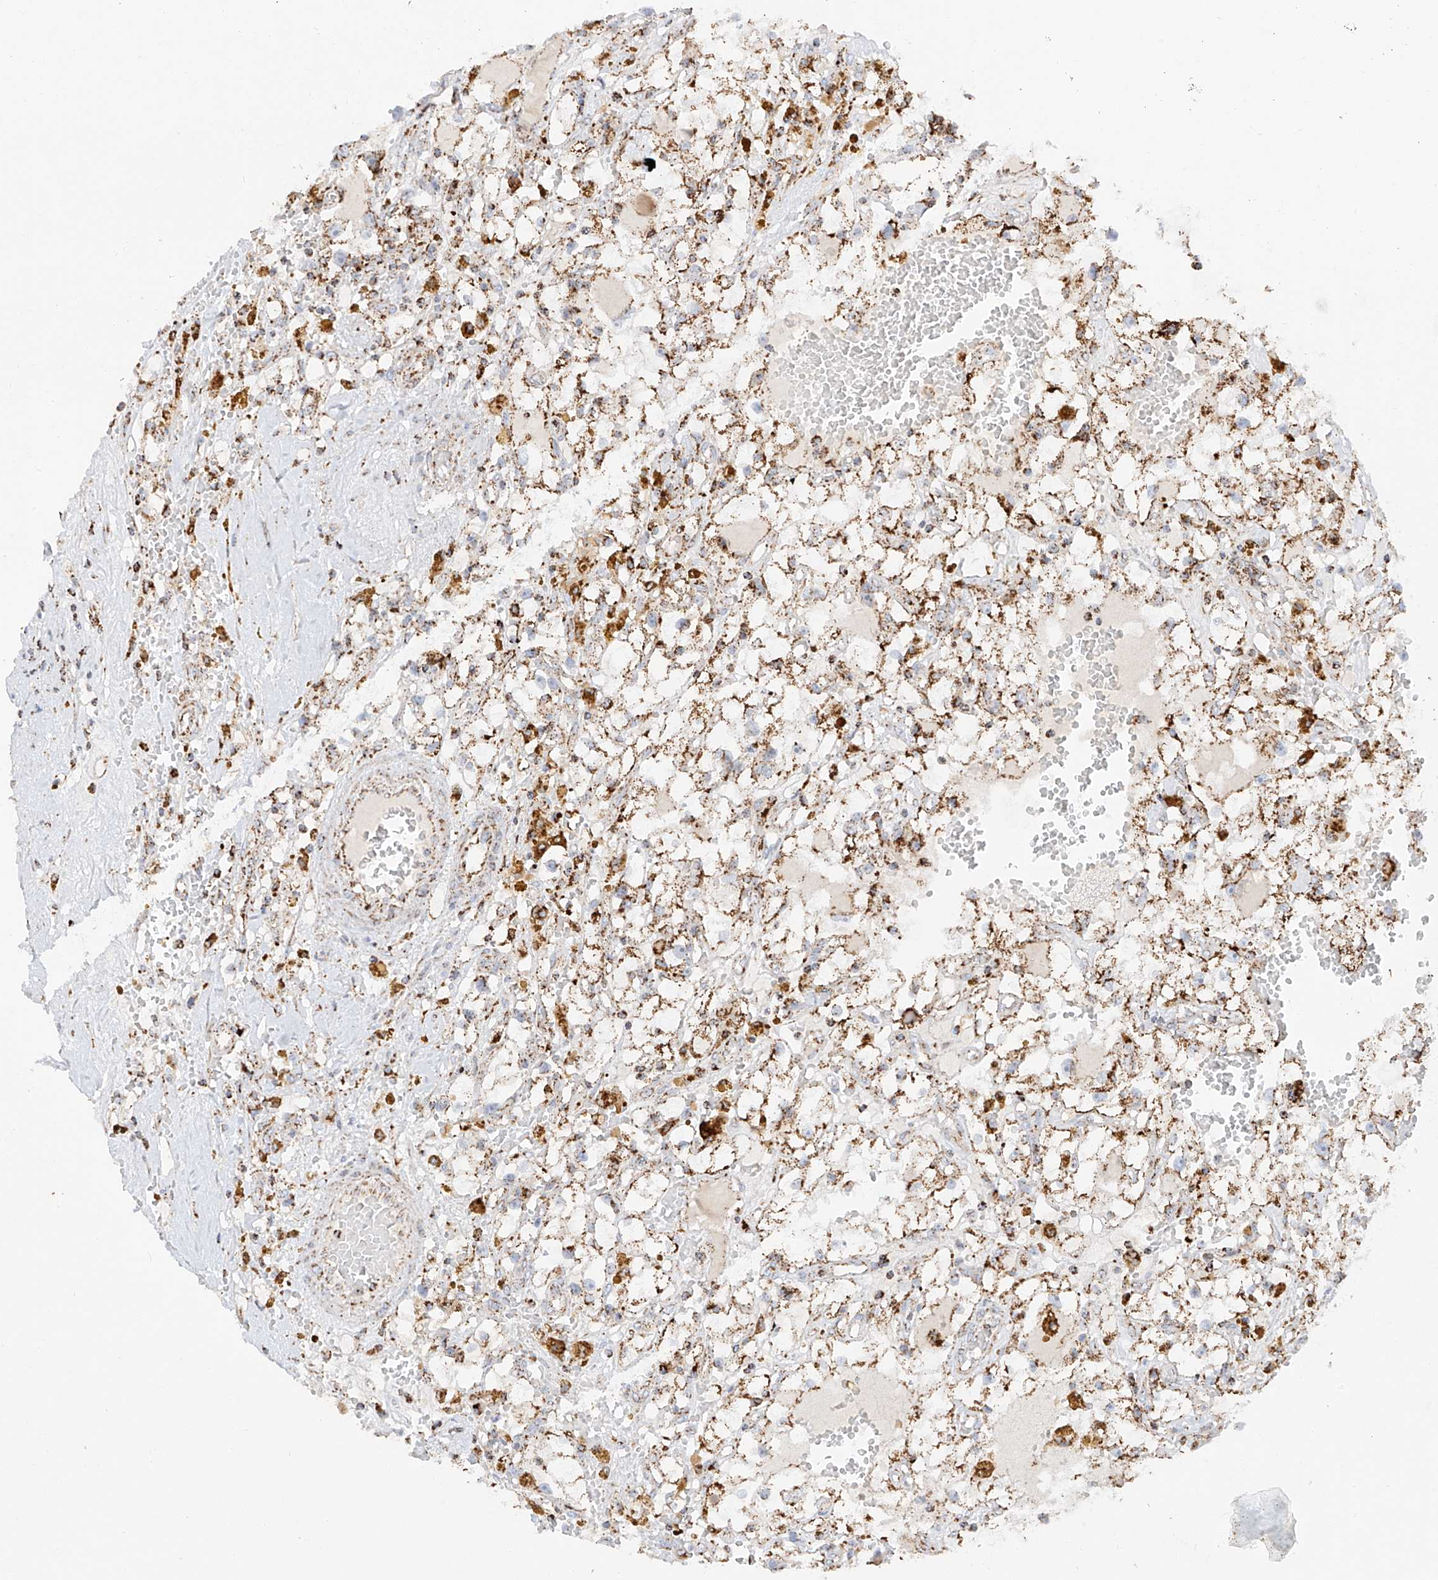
{"staining": {"intensity": "moderate", "quantity": ">75%", "location": "cytoplasmic/membranous"}, "tissue": "renal cancer", "cell_type": "Tumor cells", "image_type": "cancer", "snomed": [{"axis": "morphology", "description": "Adenocarcinoma, NOS"}, {"axis": "topography", "description": "Kidney"}], "caption": "Renal cancer (adenocarcinoma) stained for a protein (brown) shows moderate cytoplasmic/membranous positive positivity in approximately >75% of tumor cells.", "gene": "TTC27", "patient": {"sex": "male", "age": 56}}